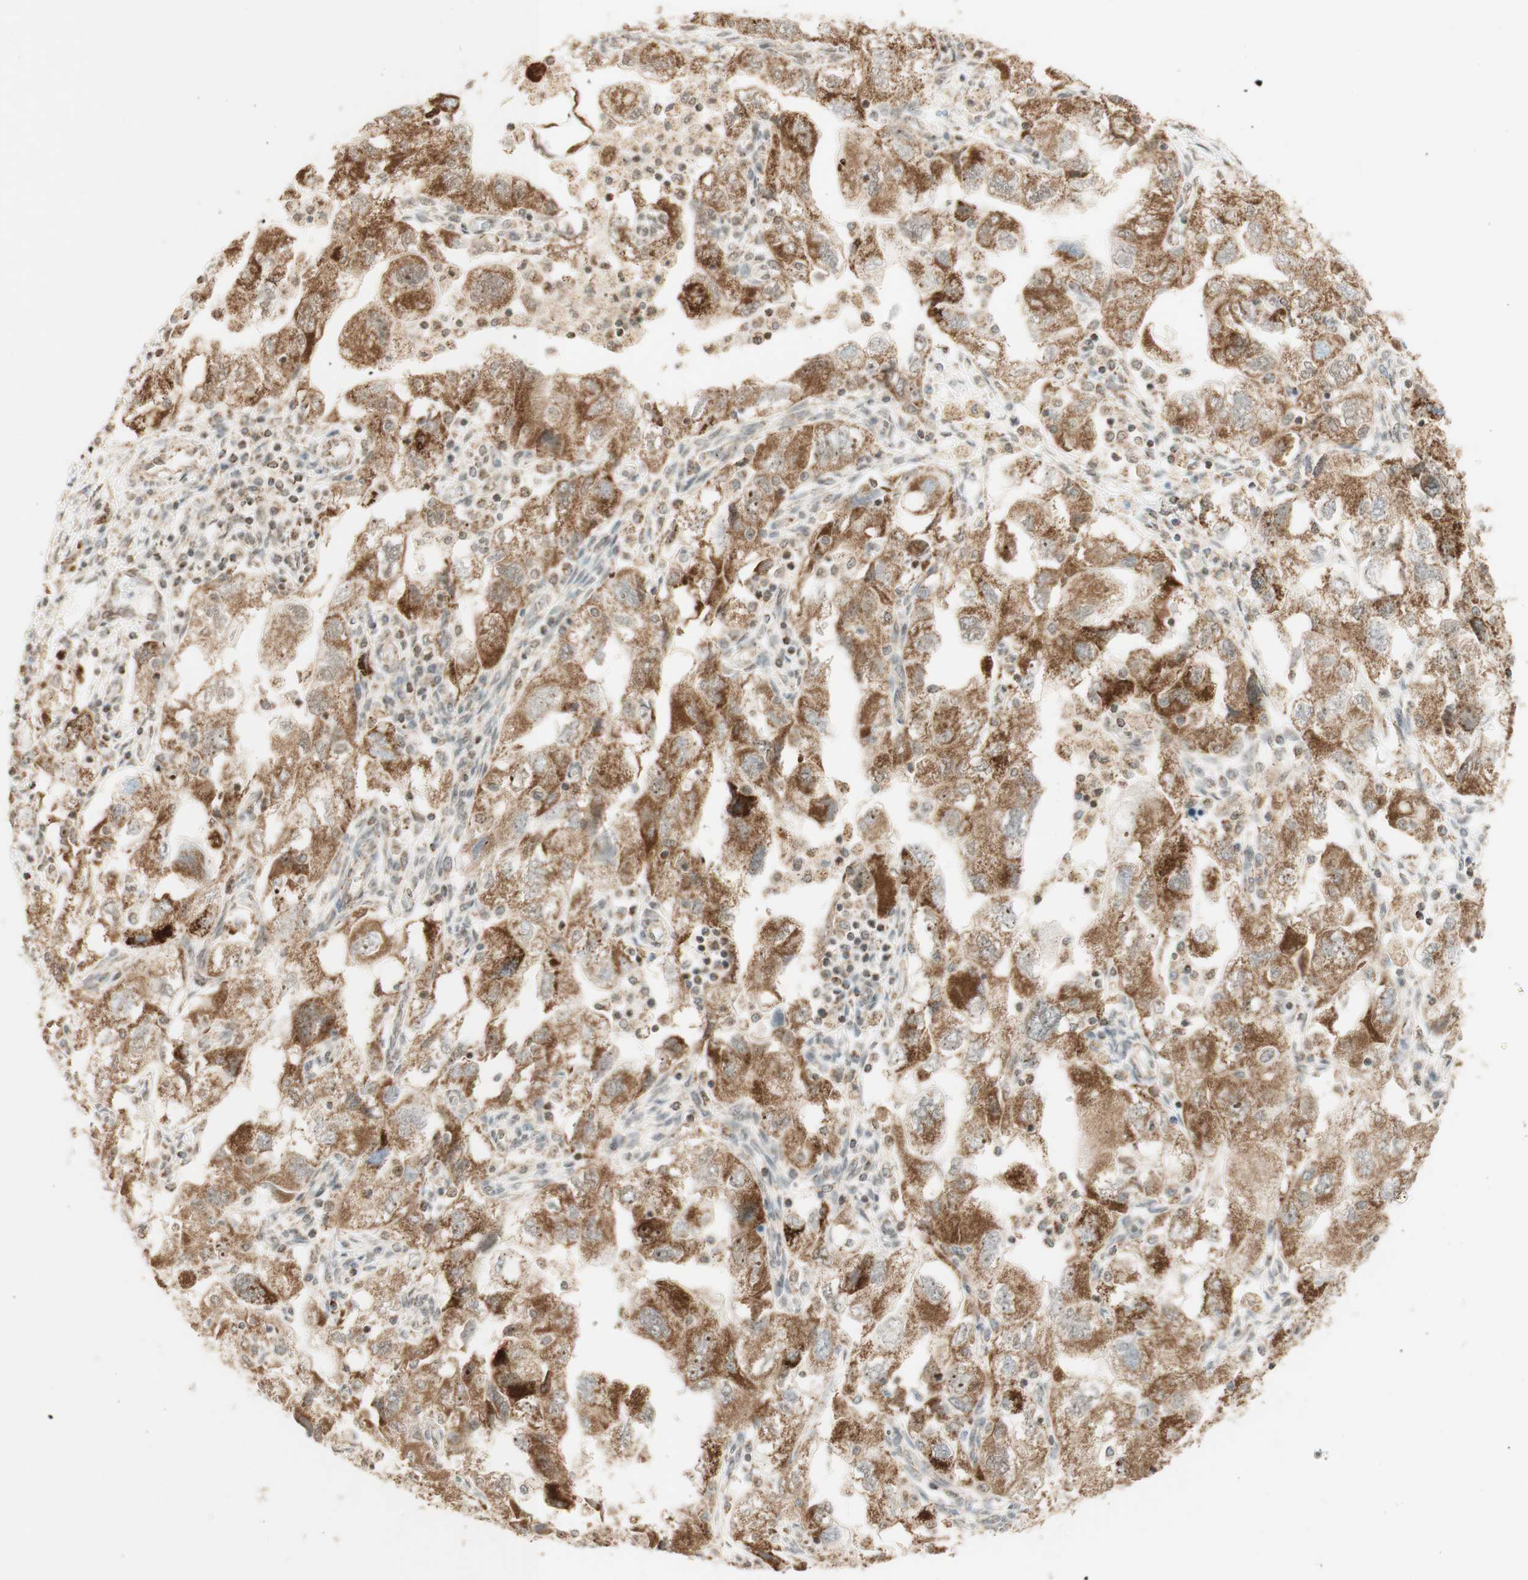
{"staining": {"intensity": "strong", "quantity": ">75%", "location": "cytoplasmic/membranous,nuclear"}, "tissue": "ovarian cancer", "cell_type": "Tumor cells", "image_type": "cancer", "snomed": [{"axis": "morphology", "description": "Carcinoma, NOS"}, {"axis": "morphology", "description": "Cystadenocarcinoma, serous, NOS"}, {"axis": "topography", "description": "Ovary"}], "caption": "Human ovarian cancer stained with a protein marker shows strong staining in tumor cells.", "gene": "ZNF782", "patient": {"sex": "female", "age": 69}}